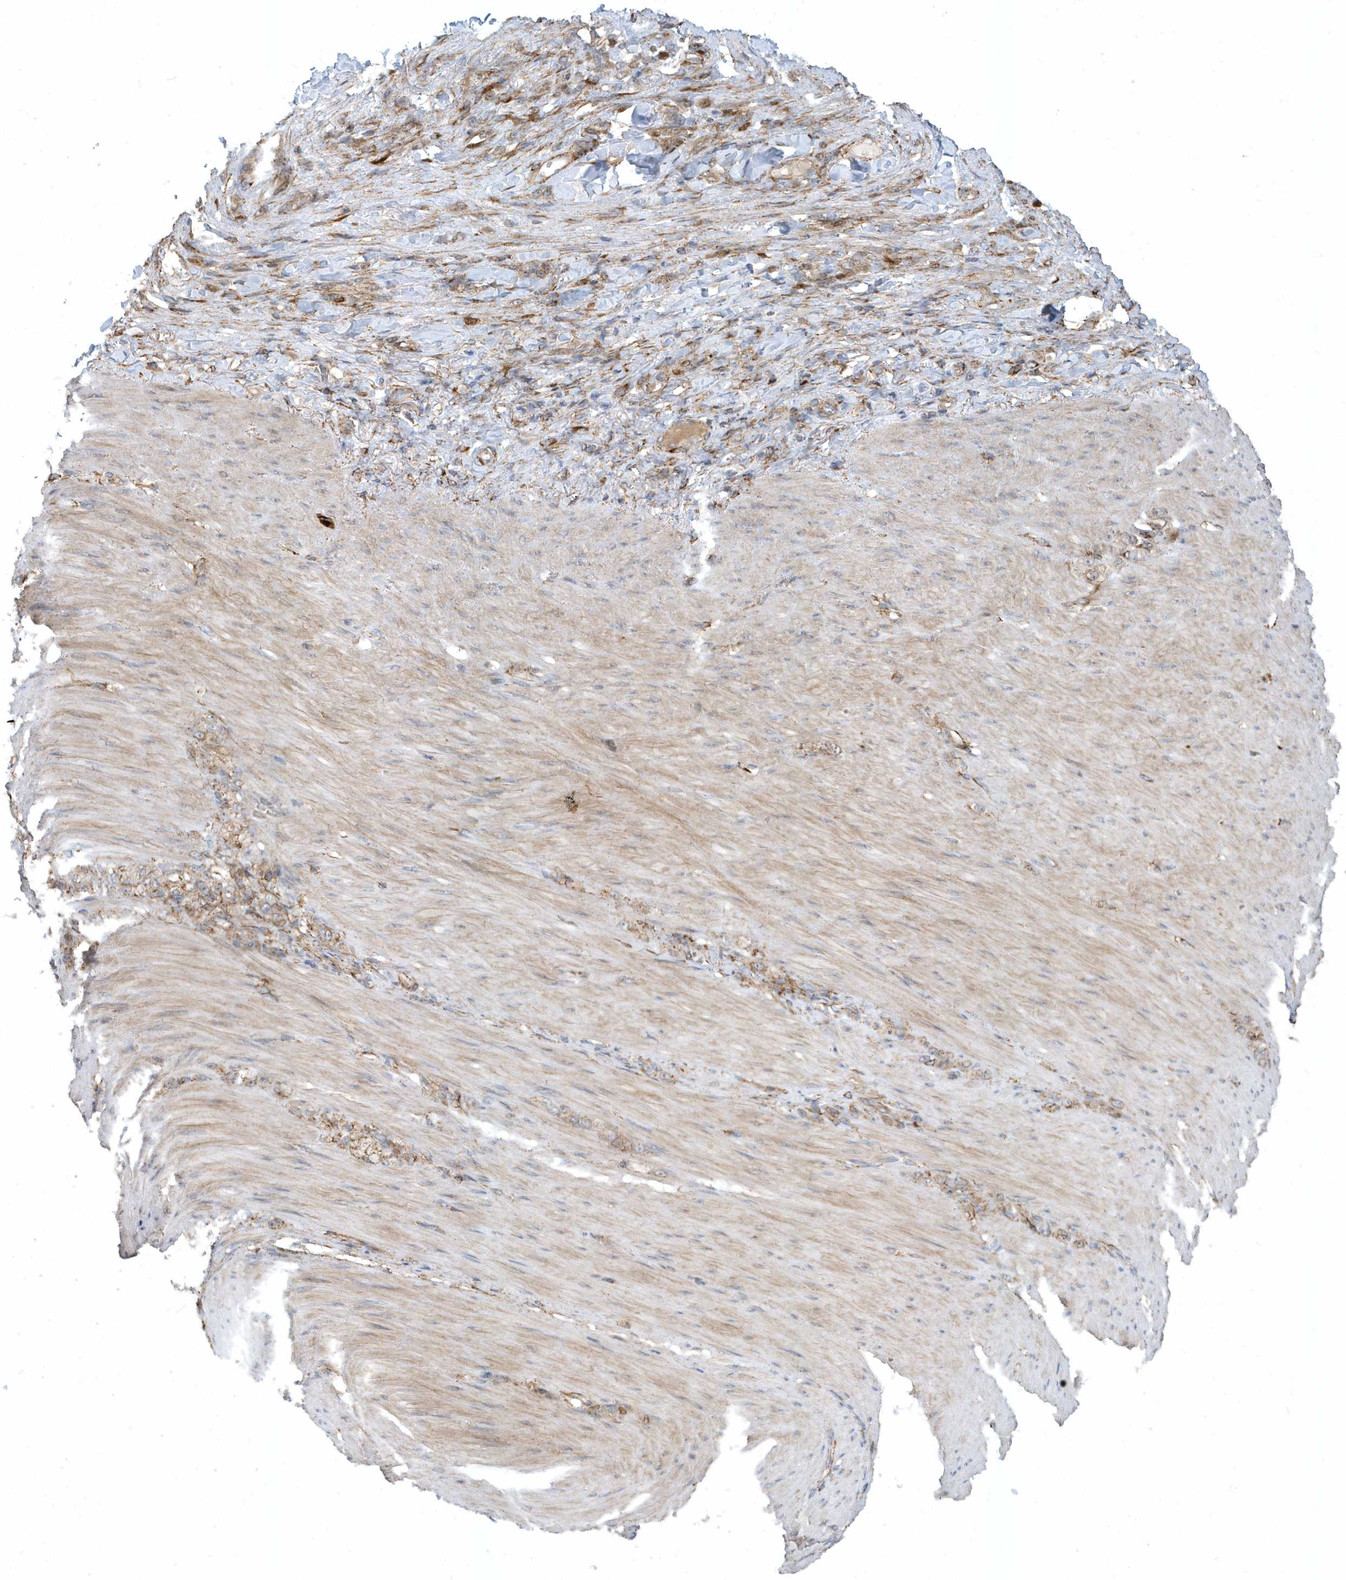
{"staining": {"intensity": "moderate", "quantity": ">75%", "location": "cytoplasmic/membranous"}, "tissue": "stomach cancer", "cell_type": "Tumor cells", "image_type": "cancer", "snomed": [{"axis": "morphology", "description": "Normal tissue, NOS"}, {"axis": "morphology", "description": "Adenocarcinoma, NOS"}, {"axis": "topography", "description": "Stomach"}], "caption": "Immunohistochemical staining of stomach cancer (adenocarcinoma) reveals moderate cytoplasmic/membranous protein expression in approximately >75% of tumor cells.", "gene": "HRH4", "patient": {"sex": "male", "age": 82}}